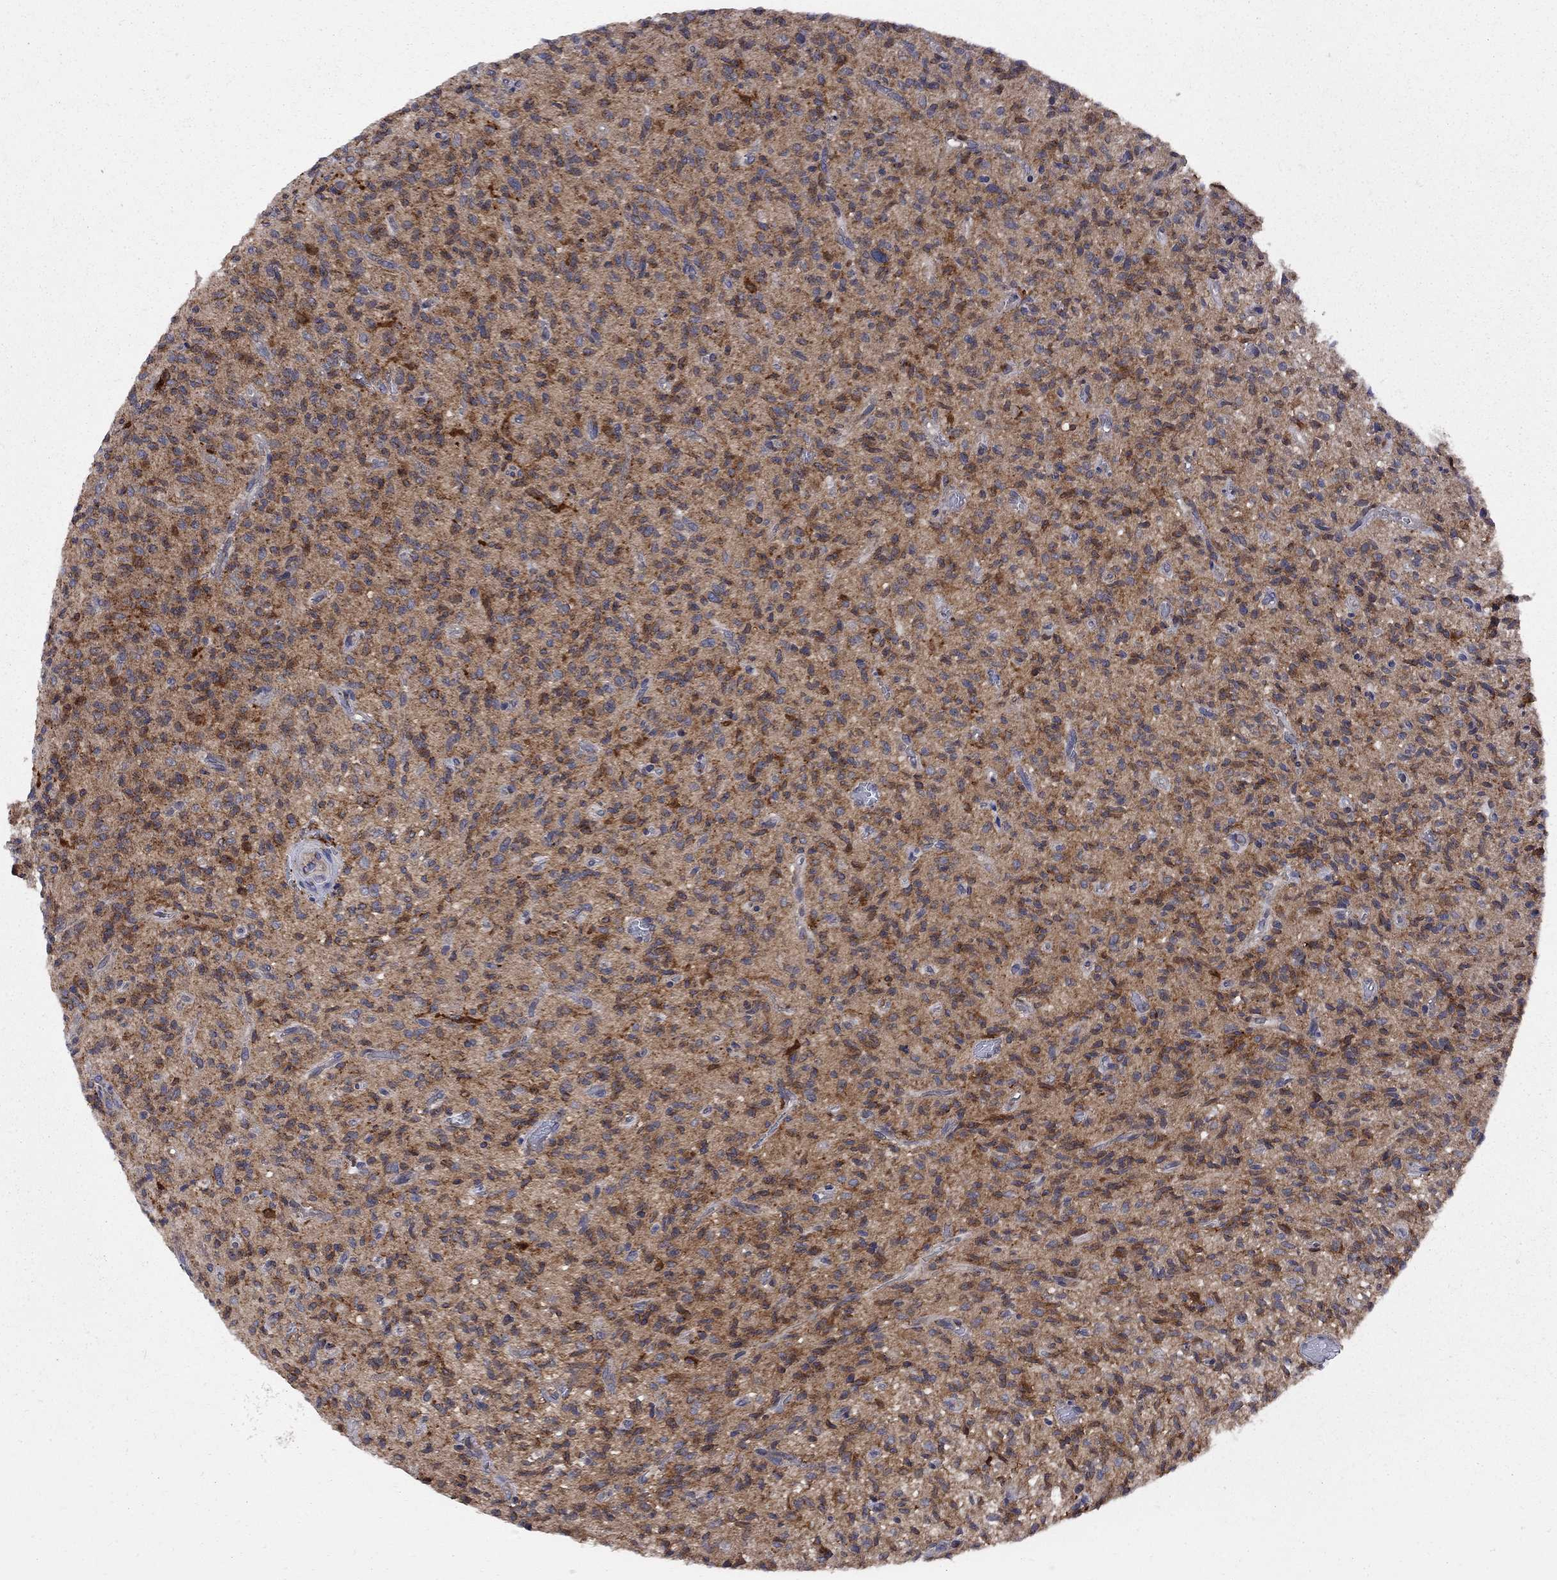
{"staining": {"intensity": "strong", "quantity": "<25%", "location": "cytoplasmic/membranous"}, "tissue": "glioma", "cell_type": "Tumor cells", "image_type": "cancer", "snomed": [{"axis": "morphology", "description": "Glioma, malignant, High grade"}, {"axis": "topography", "description": "Brain"}], "caption": "Protein staining of glioma tissue exhibits strong cytoplasmic/membranous expression in about <25% of tumor cells.", "gene": "MTHFR", "patient": {"sex": "male", "age": 64}}